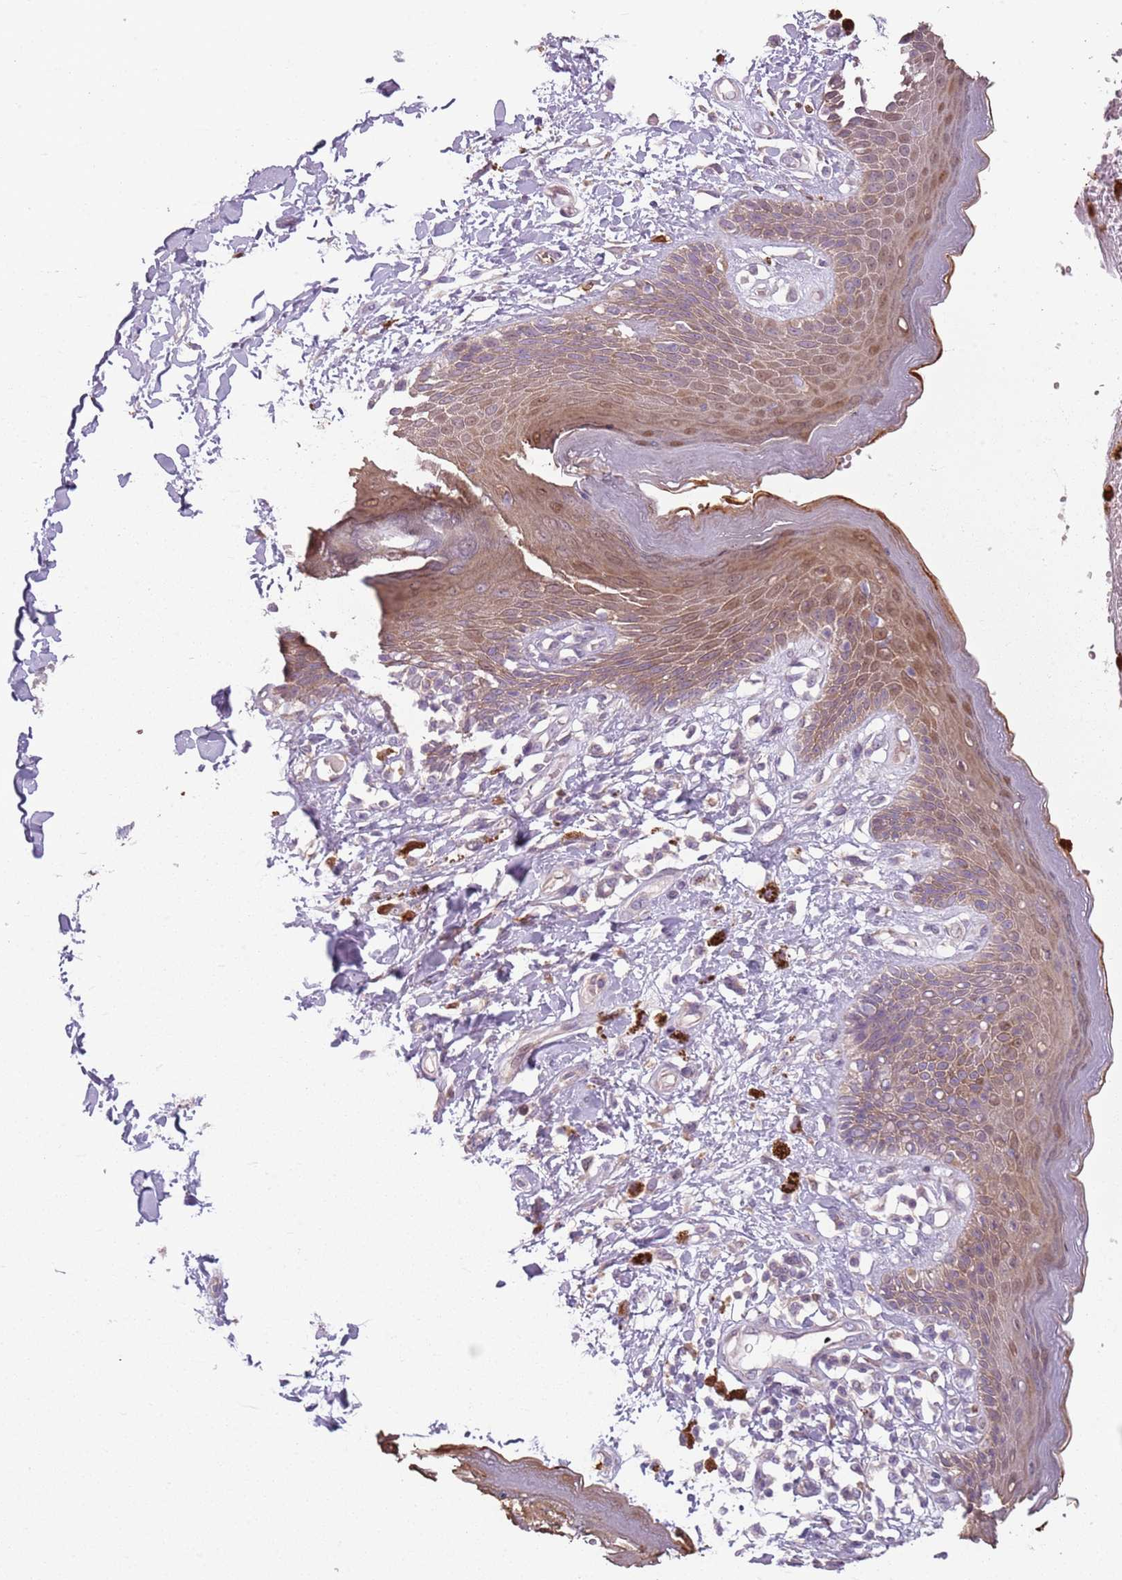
{"staining": {"intensity": "moderate", "quantity": "25%-75%", "location": "cytoplasmic/membranous,nuclear"}, "tissue": "skin", "cell_type": "Epidermal cells", "image_type": "normal", "snomed": [{"axis": "morphology", "description": "Normal tissue, NOS"}, {"axis": "topography", "description": "Anal"}], "caption": "Immunohistochemistry staining of normal skin, which demonstrates medium levels of moderate cytoplasmic/membranous,nuclear expression in about 25%-75% of epidermal cells indicating moderate cytoplasmic/membranous,nuclear protein positivity. The staining was performed using DAB (3,3'-diaminobenzidine) (brown) for protein detection and nuclei were counterstained in hematoxylin (blue).", "gene": "SPAG4", "patient": {"sex": "female", "age": 78}}